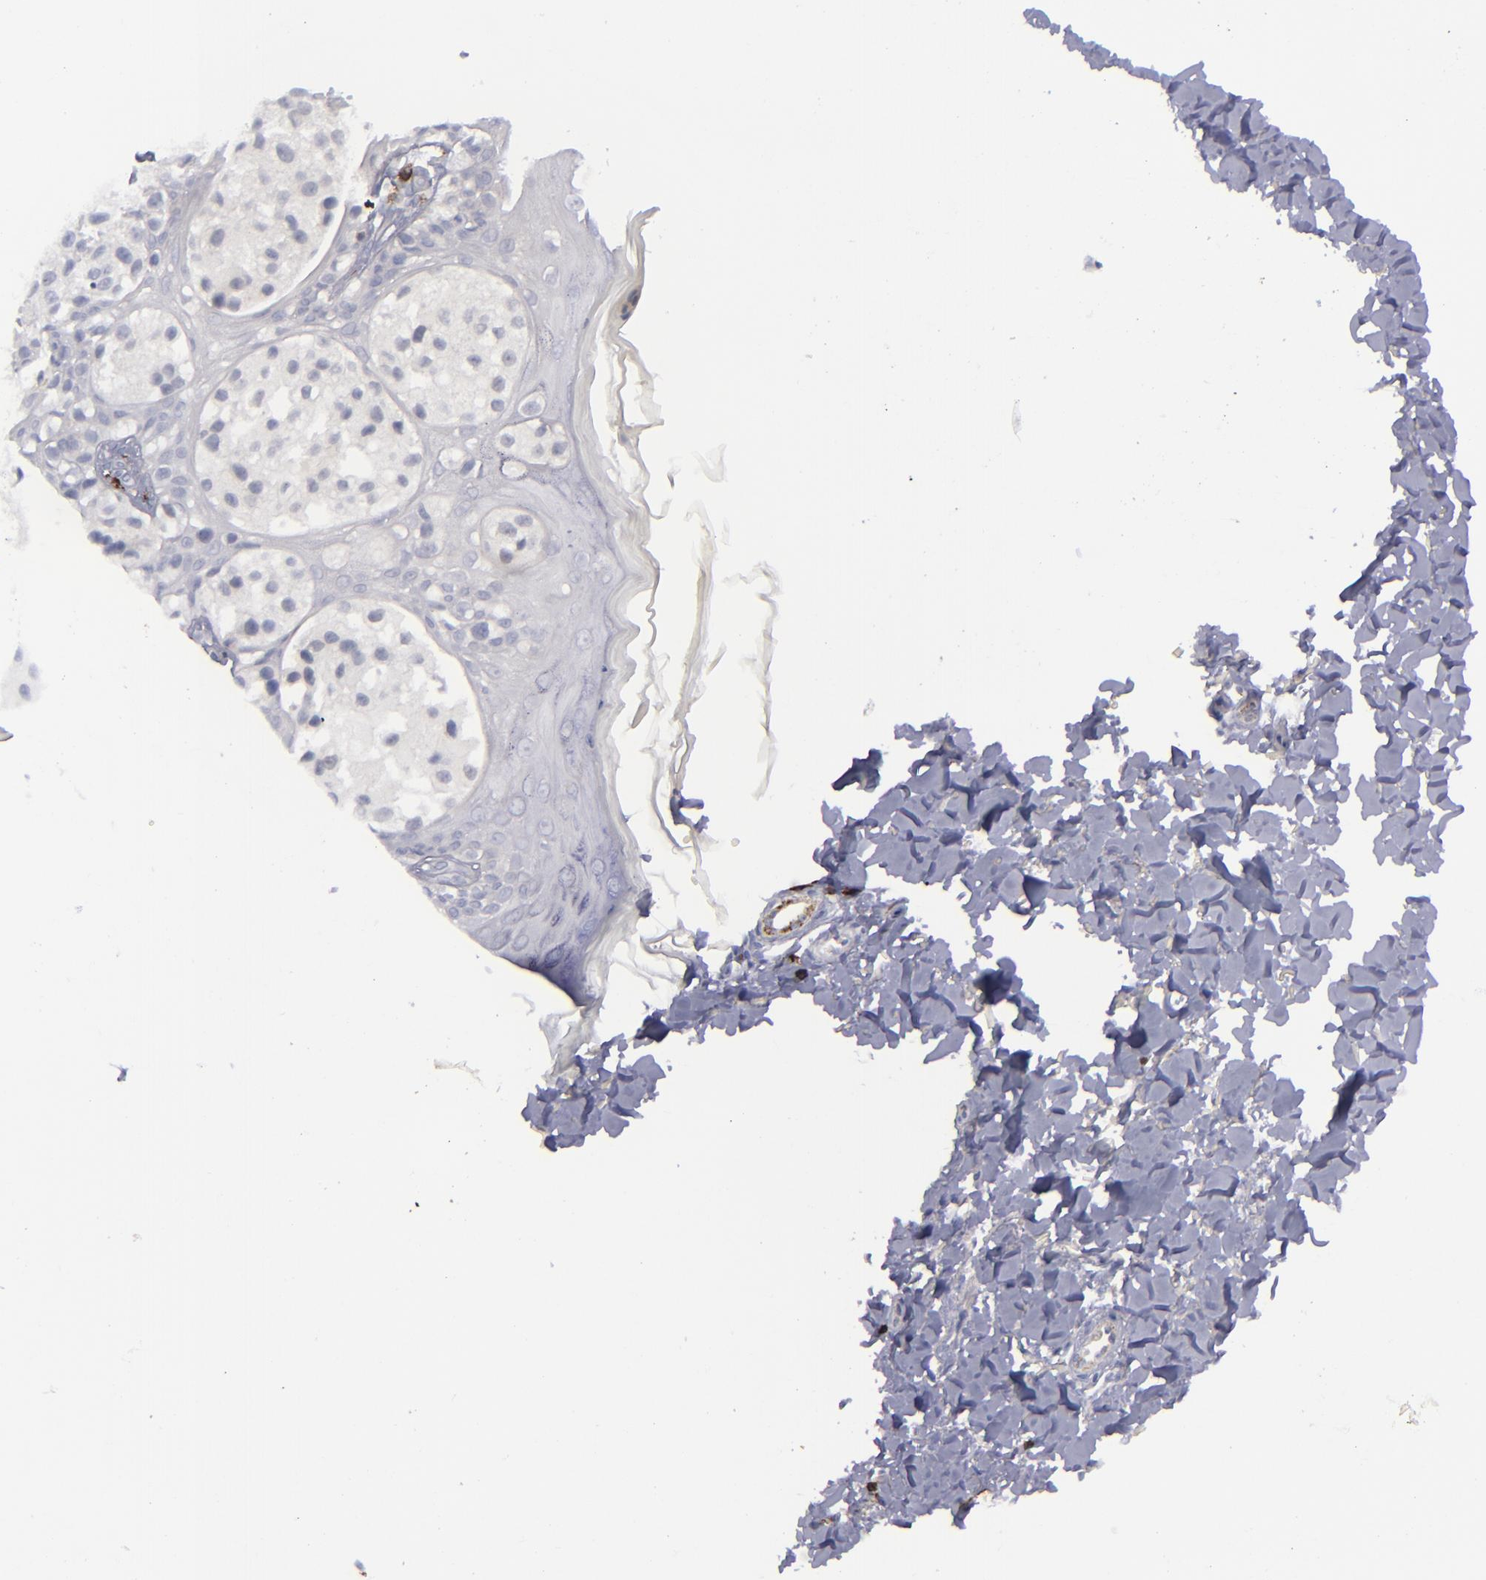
{"staining": {"intensity": "negative", "quantity": "none", "location": "none"}, "tissue": "melanoma", "cell_type": "Tumor cells", "image_type": "cancer", "snomed": [{"axis": "morphology", "description": "Malignant melanoma, NOS"}, {"axis": "topography", "description": "Skin"}], "caption": "The micrograph exhibits no significant expression in tumor cells of malignant melanoma. (Brightfield microscopy of DAB IHC at high magnification).", "gene": "CD27", "patient": {"sex": "male", "age": 23}}